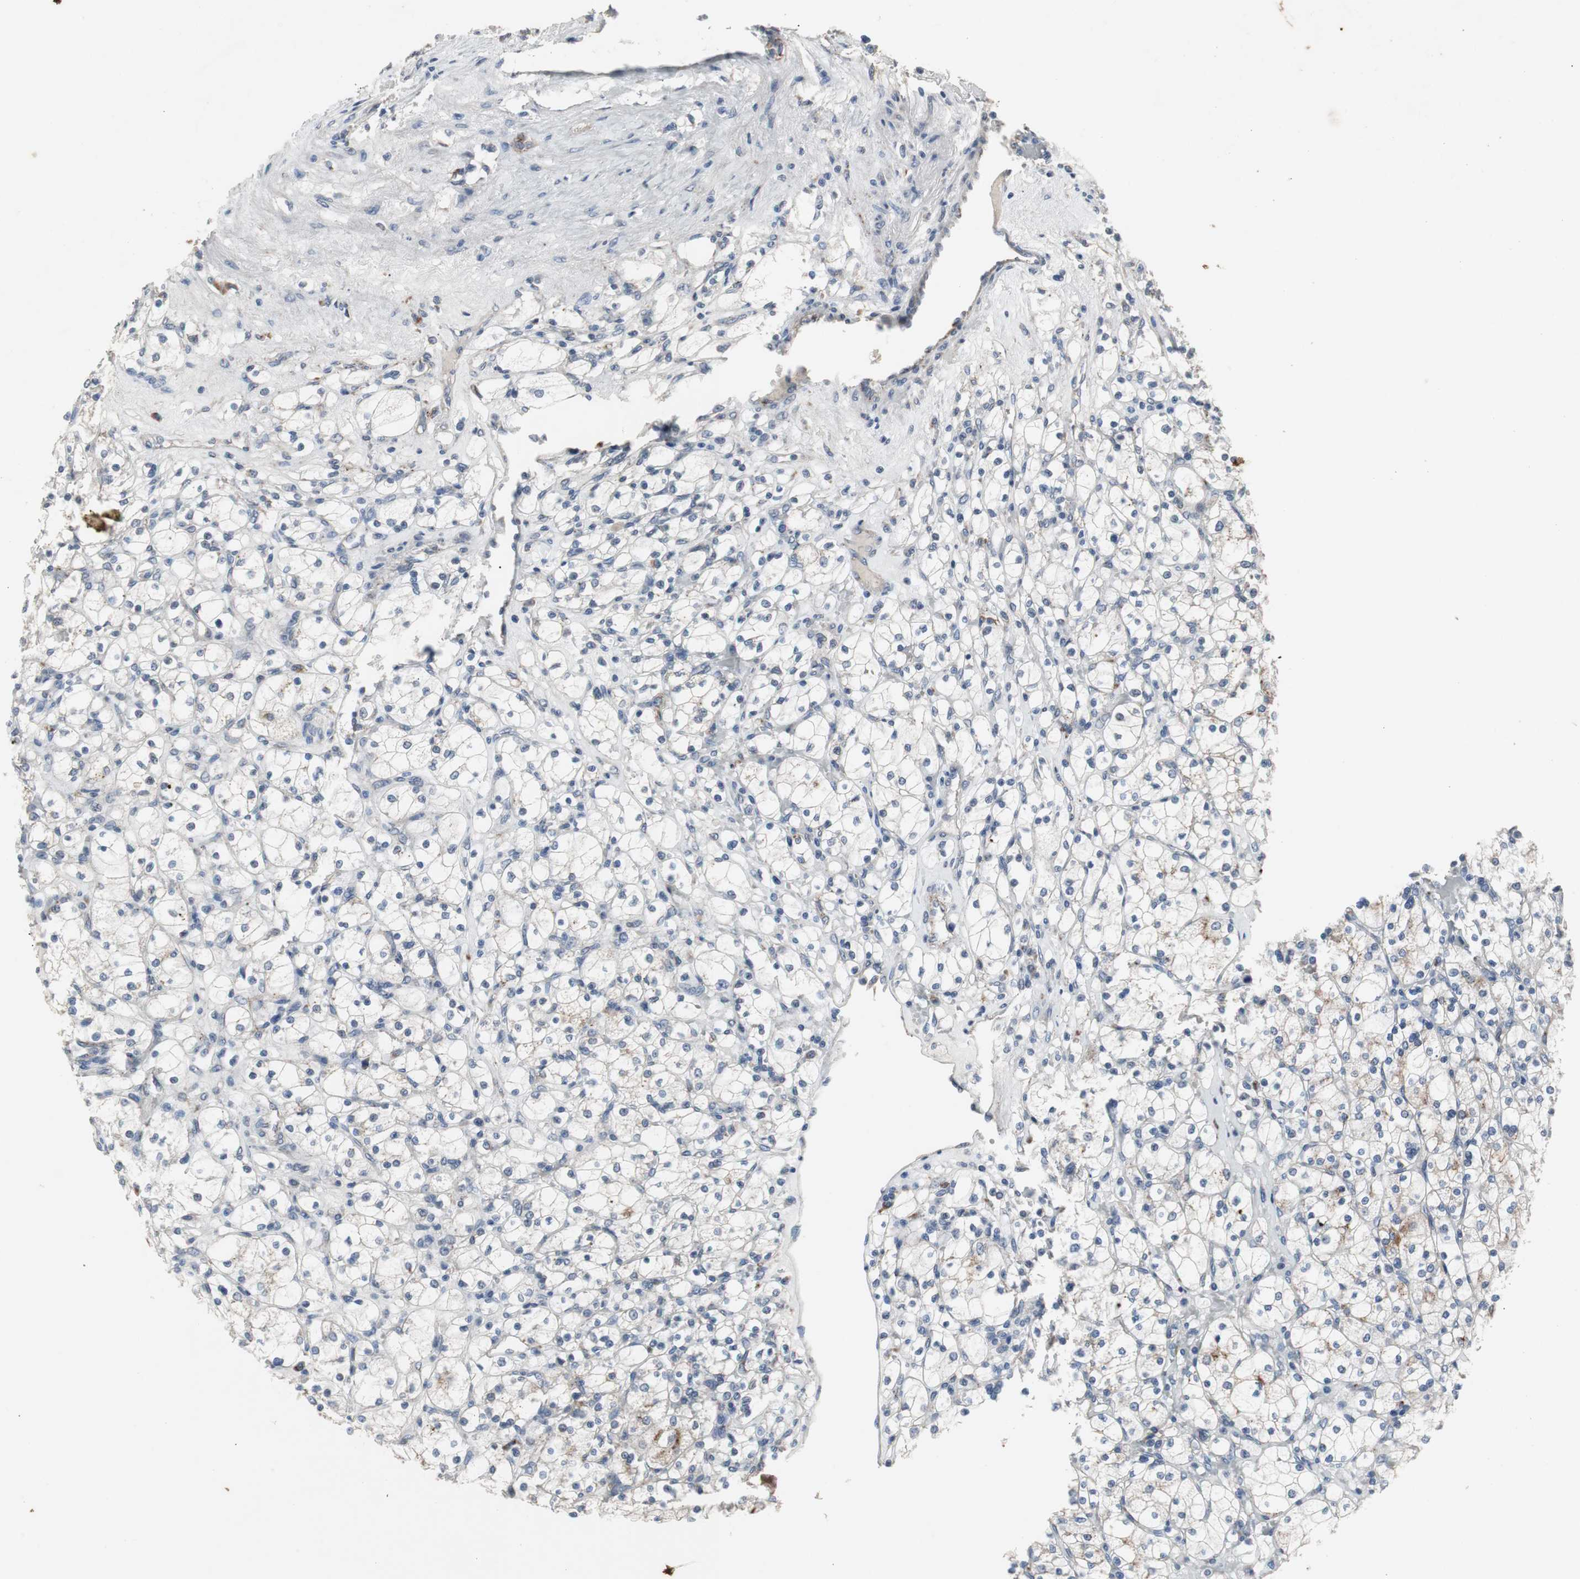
{"staining": {"intensity": "negative", "quantity": "none", "location": "none"}, "tissue": "renal cancer", "cell_type": "Tumor cells", "image_type": "cancer", "snomed": [{"axis": "morphology", "description": "Adenocarcinoma, NOS"}, {"axis": "topography", "description": "Kidney"}], "caption": "Renal cancer was stained to show a protein in brown. There is no significant expression in tumor cells.", "gene": "GBA1", "patient": {"sex": "female", "age": 83}}